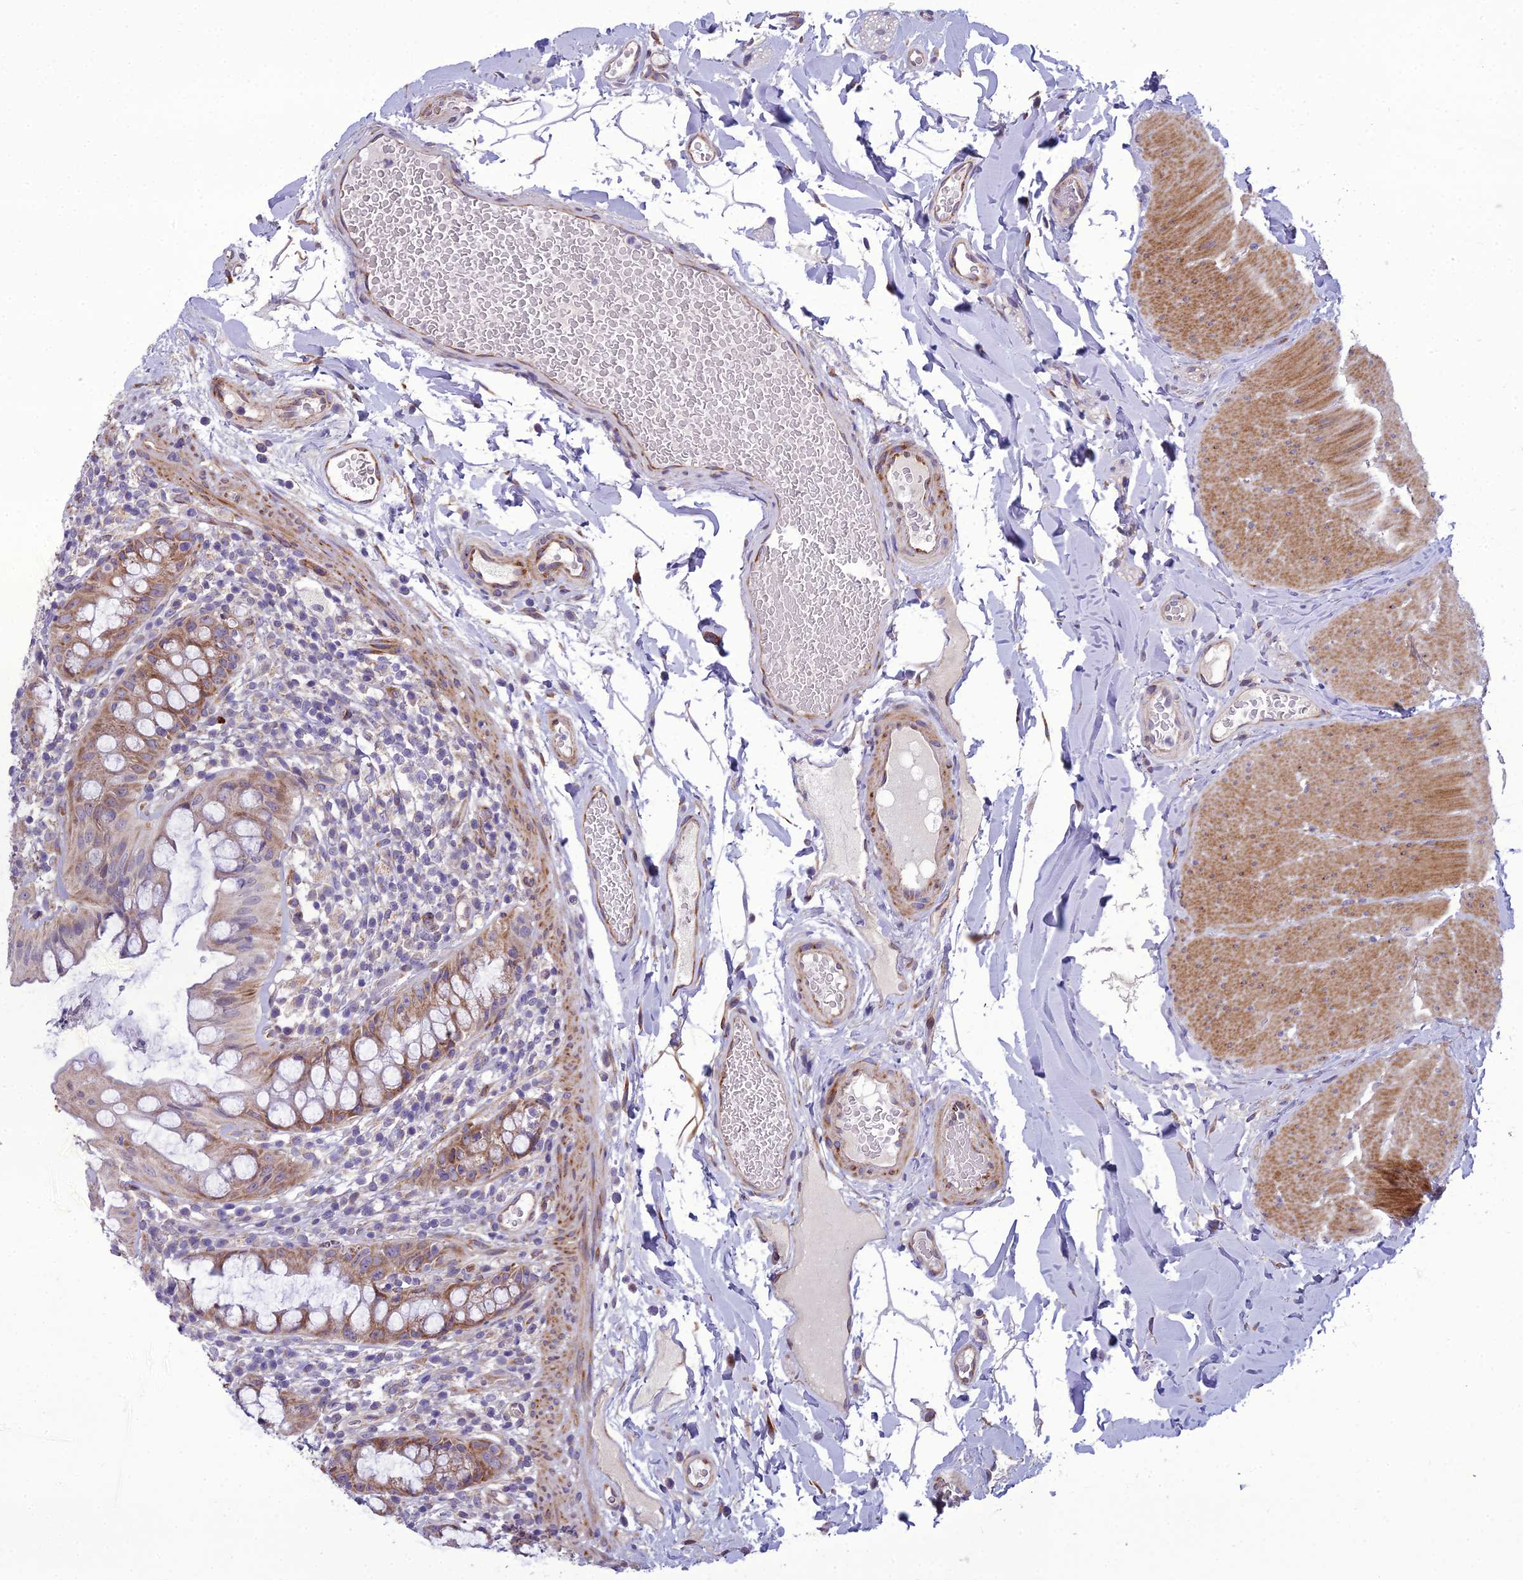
{"staining": {"intensity": "moderate", "quantity": ">75%", "location": "cytoplasmic/membranous"}, "tissue": "rectum", "cell_type": "Glandular cells", "image_type": "normal", "snomed": [{"axis": "morphology", "description": "Normal tissue, NOS"}, {"axis": "topography", "description": "Rectum"}], "caption": "Unremarkable rectum exhibits moderate cytoplasmic/membranous positivity in approximately >75% of glandular cells The protein is shown in brown color, while the nuclei are stained blue..", "gene": "NODAL", "patient": {"sex": "female", "age": 57}}